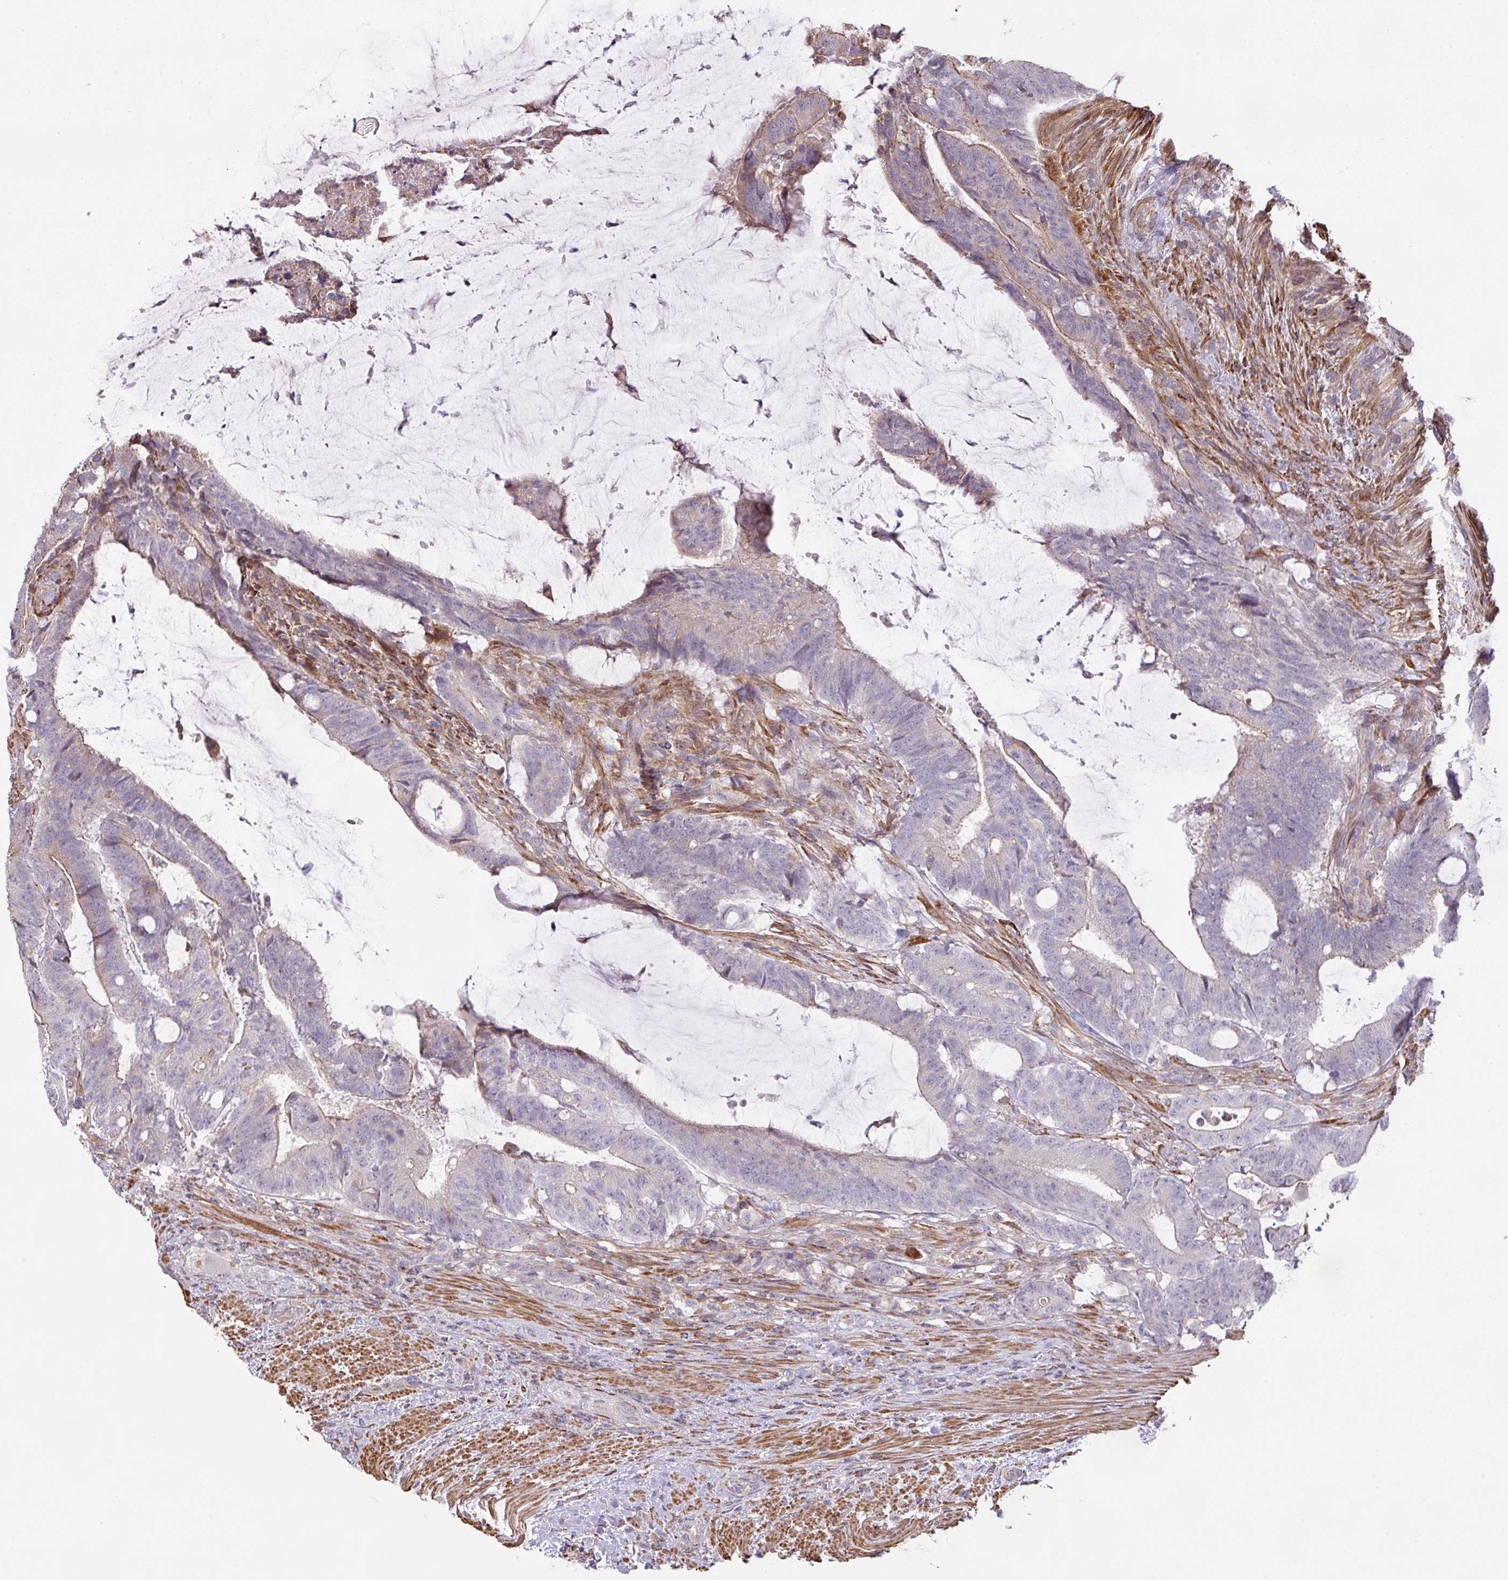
{"staining": {"intensity": "negative", "quantity": "none", "location": "none"}, "tissue": "colorectal cancer", "cell_type": "Tumor cells", "image_type": "cancer", "snomed": [{"axis": "morphology", "description": "Adenocarcinoma, NOS"}, {"axis": "topography", "description": "Colon"}], "caption": "DAB immunohistochemical staining of human adenocarcinoma (colorectal) demonstrates no significant staining in tumor cells.", "gene": "LRRC41", "patient": {"sex": "female", "age": 43}}